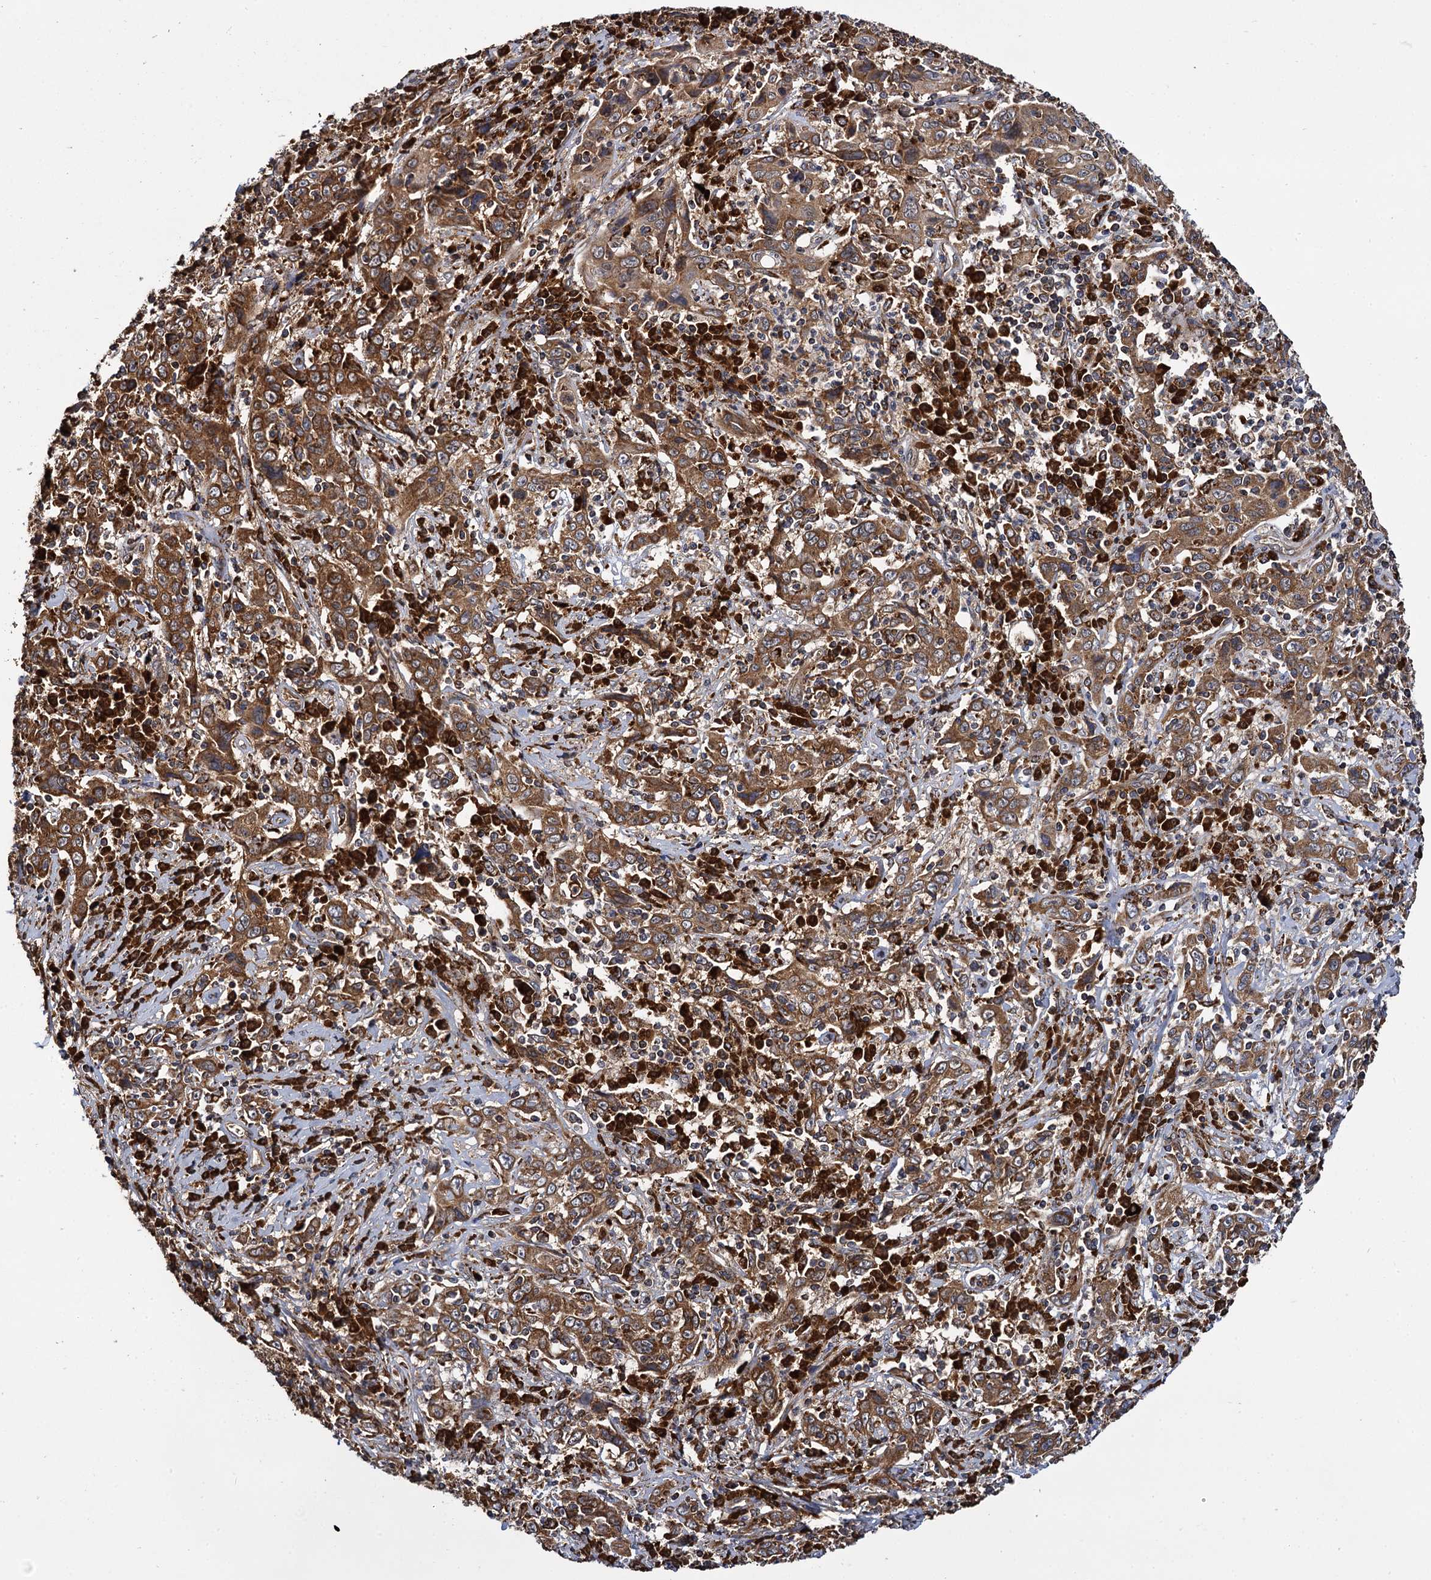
{"staining": {"intensity": "moderate", "quantity": ">75%", "location": "cytoplasmic/membranous"}, "tissue": "cervical cancer", "cell_type": "Tumor cells", "image_type": "cancer", "snomed": [{"axis": "morphology", "description": "Squamous cell carcinoma, NOS"}, {"axis": "topography", "description": "Cervix"}], "caption": "Moderate cytoplasmic/membranous protein staining is seen in approximately >75% of tumor cells in cervical squamous cell carcinoma.", "gene": "UFM1", "patient": {"sex": "female", "age": 46}}